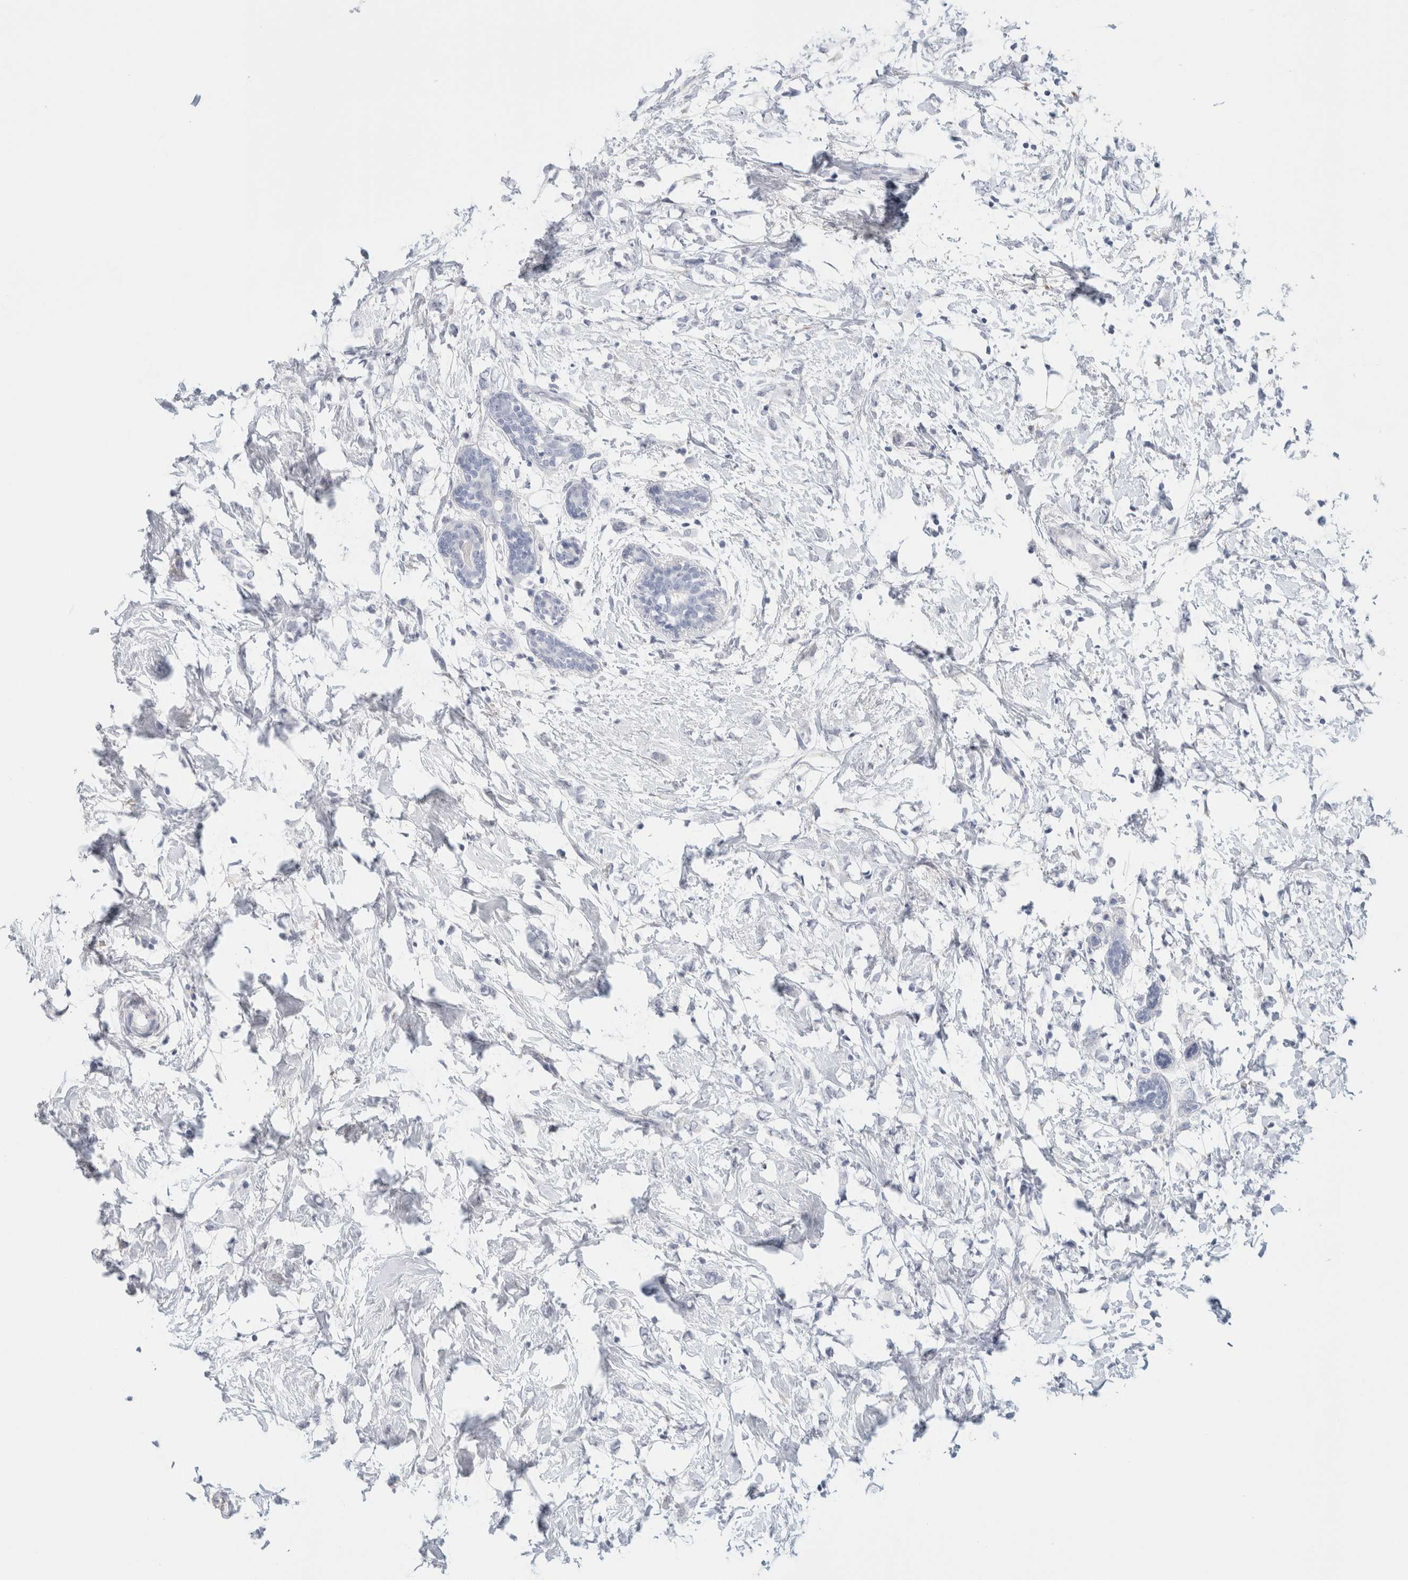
{"staining": {"intensity": "negative", "quantity": "none", "location": "none"}, "tissue": "breast cancer", "cell_type": "Tumor cells", "image_type": "cancer", "snomed": [{"axis": "morphology", "description": "Normal tissue, NOS"}, {"axis": "morphology", "description": "Lobular carcinoma"}, {"axis": "topography", "description": "Breast"}], "caption": "A high-resolution photomicrograph shows IHC staining of lobular carcinoma (breast), which shows no significant expression in tumor cells.", "gene": "RTN4", "patient": {"sex": "female", "age": 47}}